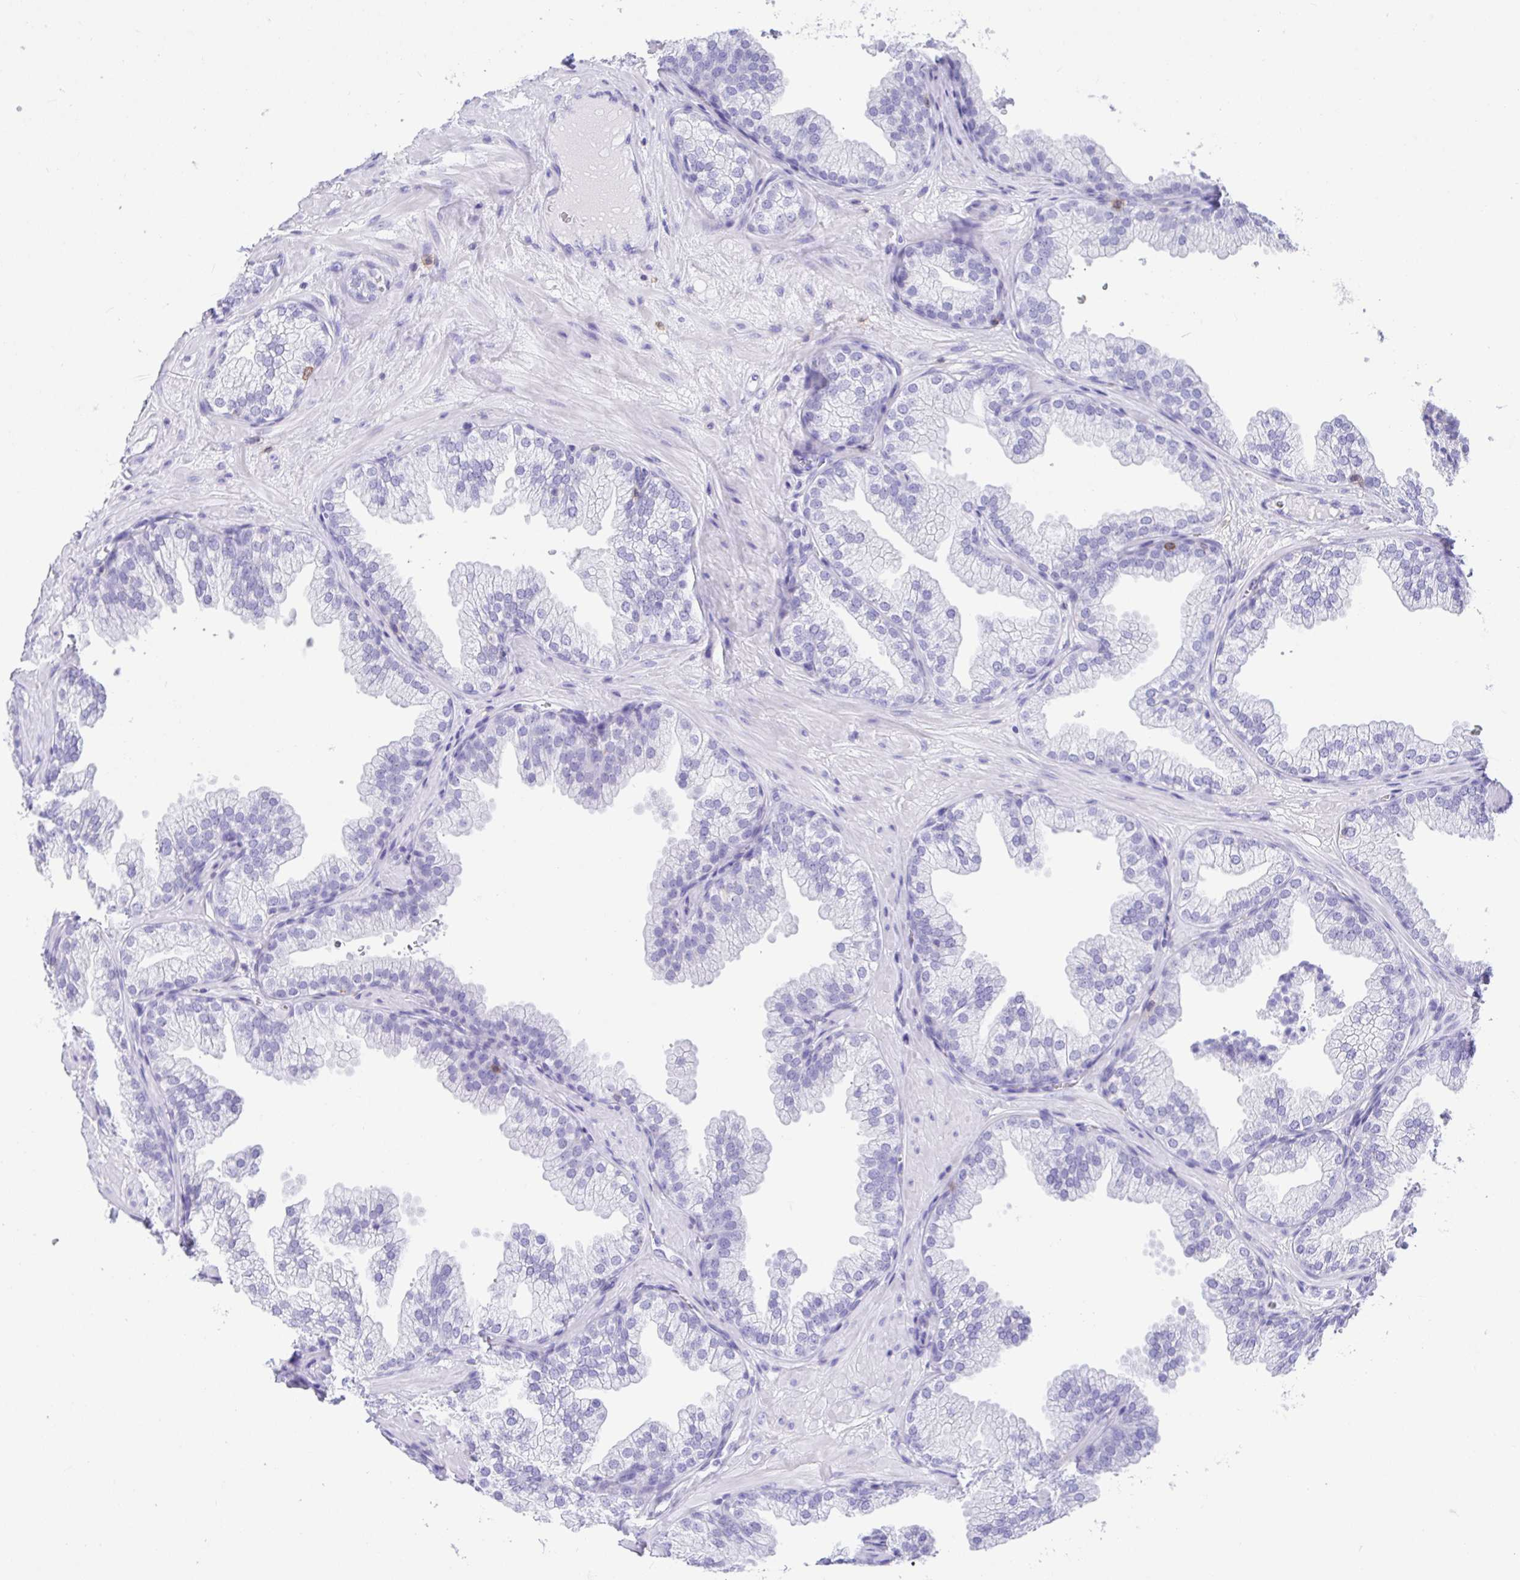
{"staining": {"intensity": "negative", "quantity": "none", "location": "none"}, "tissue": "prostate", "cell_type": "Glandular cells", "image_type": "normal", "snomed": [{"axis": "morphology", "description": "Normal tissue, NOS"}, {"axis": "topography", "description": "Prostate"}], "caption": "Immunohistochemical staining of benign prostate demonstrates no significant expression in glandular cells. (Brightfield microscopy of DAB (3,3'-diaminobenzidine) IHC at high magnification).", "gene": "CD5", "patient": {"sex": "male", "age": 37}}